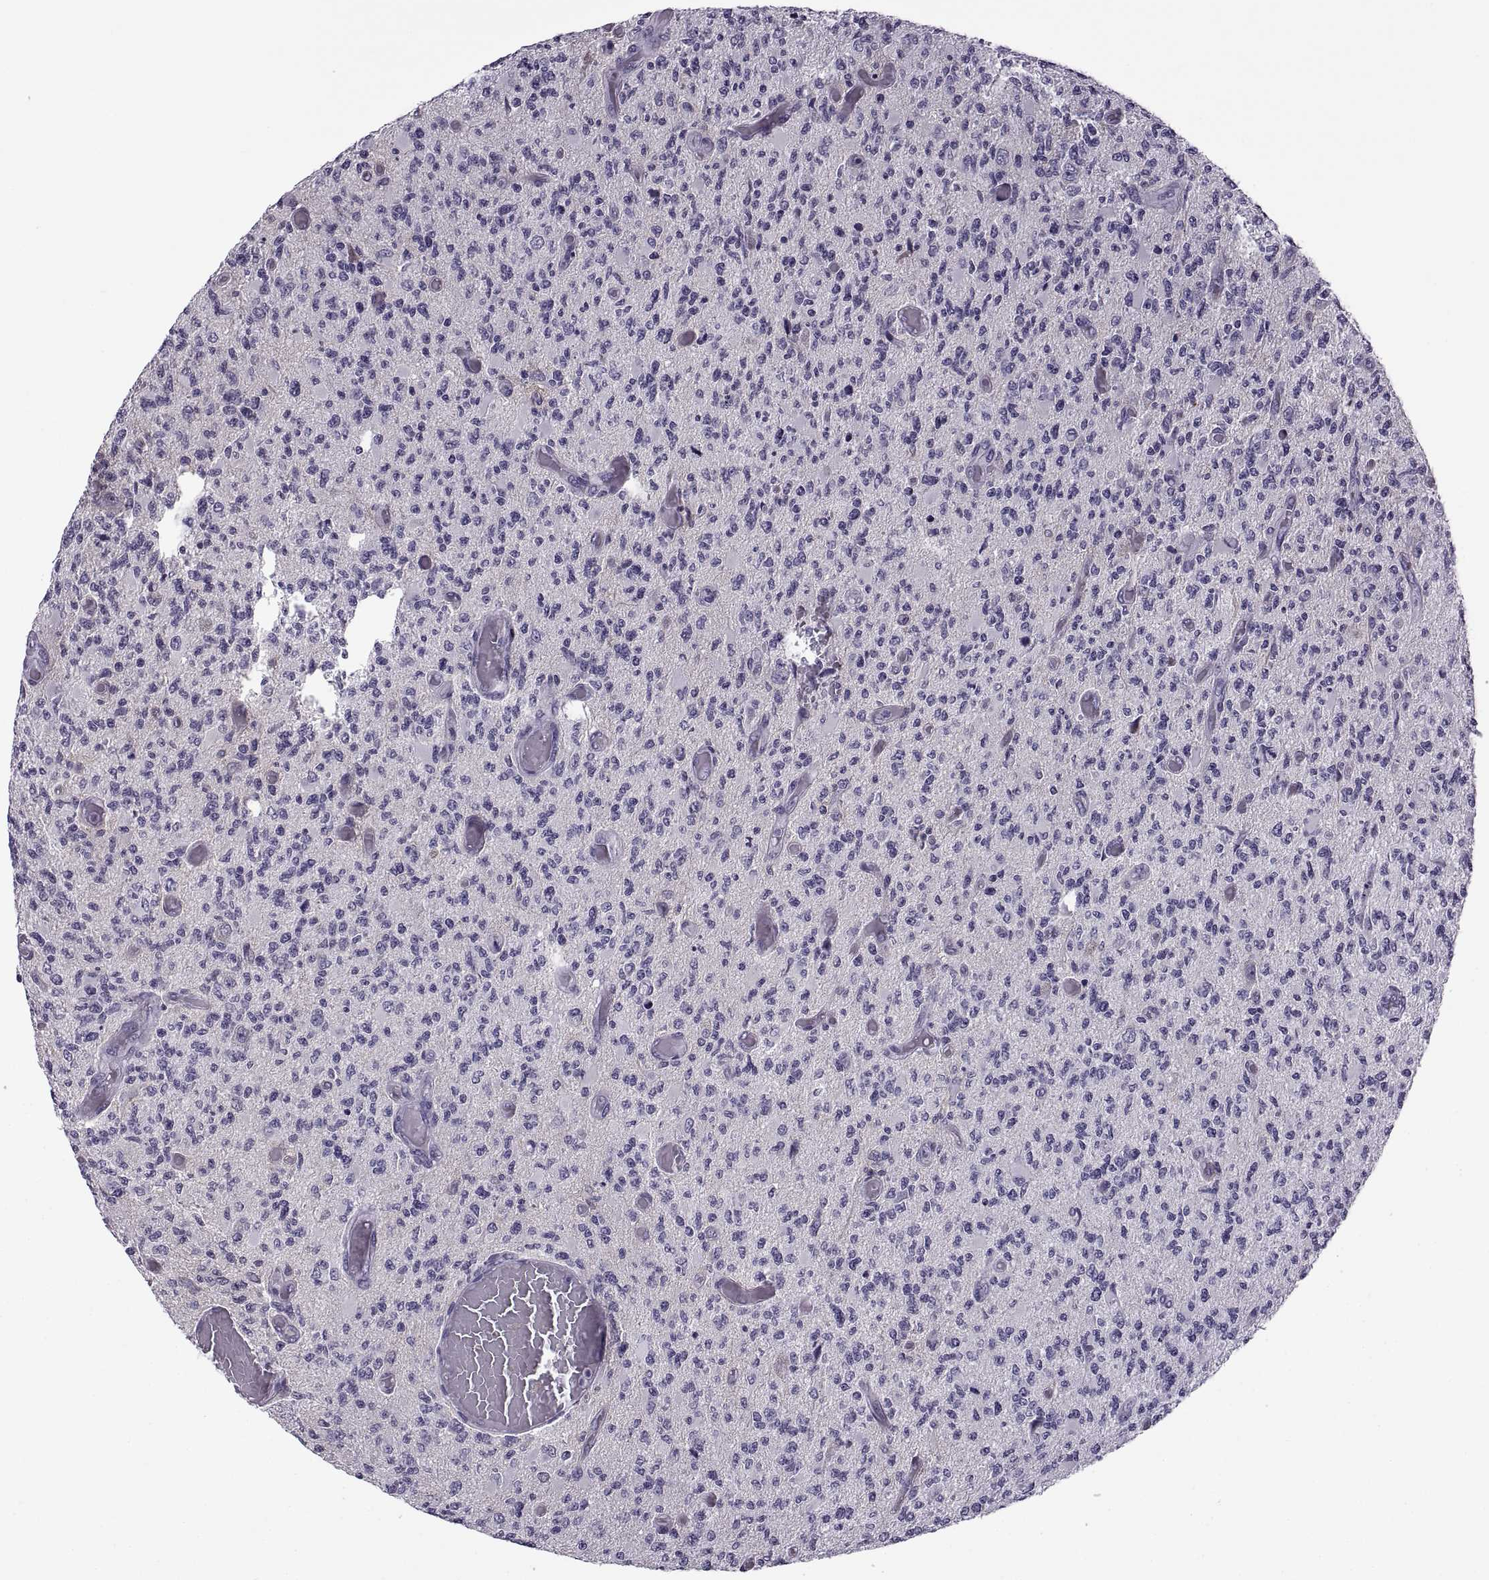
{"staining": {"intensity": "negative", "quantity": "none", "location": "none"}, "tissue": "glioma", "cell_type": "Tumor cells", "image_type": "cancer", "snomed": [{"axis": "morphology", "description": "Glioma, malignant, High grade"}, {"axis": "topography", "description": "Brain"}], "caption": "The IHC photomicrograph has no significant expression in tumor cells of glioma tissue.", "gene": "TBC1D3G", "patient": {"sex": "female", "age": 63}}